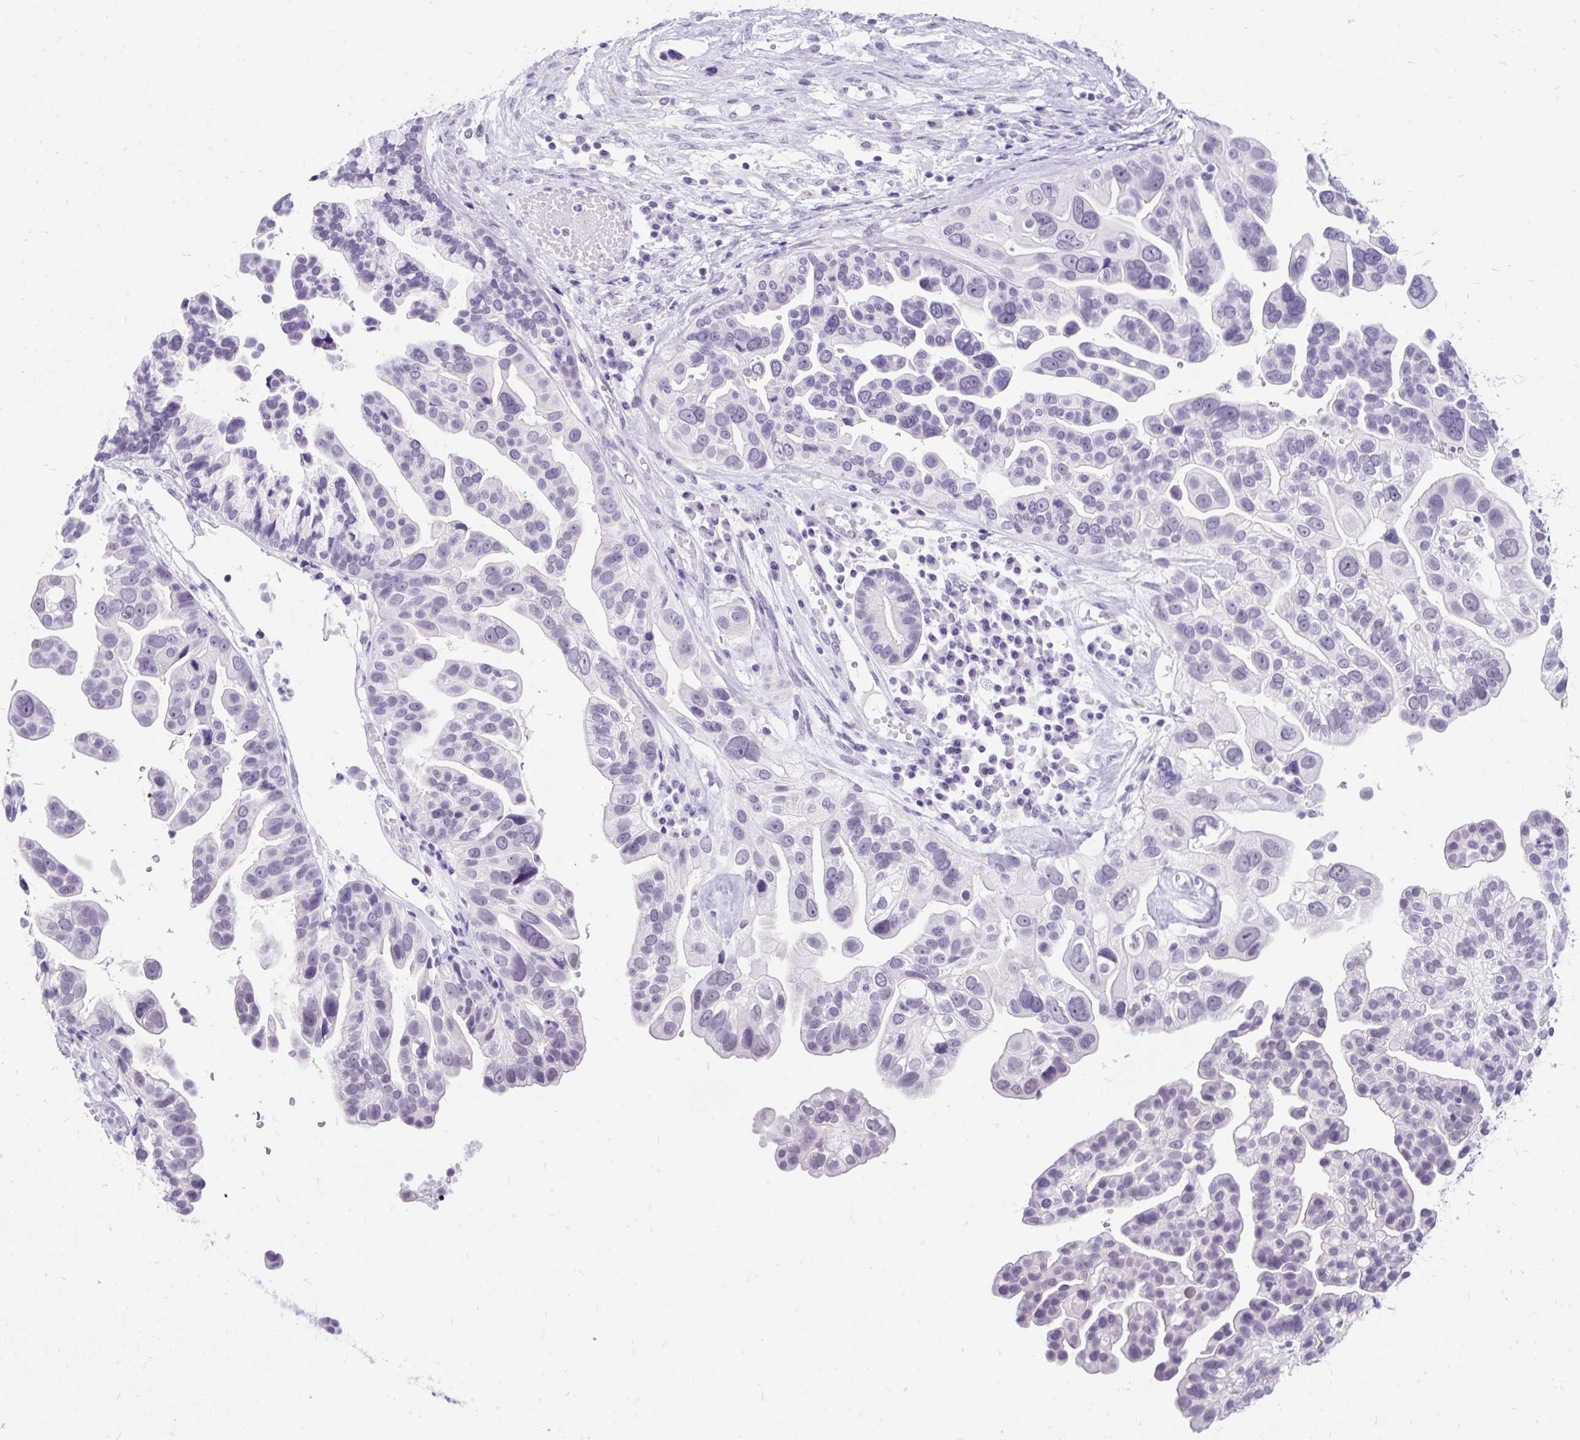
{"staining": {"intensity": "negative", "quantity": "none", "location": "none"}, "tissue": "ovarian cancer", "cell_type": "Tumor cells", "image_type": "cancer", "snomed": [{"axis": "morphology", "description": "Cystadenocarcinoma, serous, NOS"}, {"axis": "topography", "description": "Ovary"}], "caption": "Tumor cells show no significant protein positivity in ovarian serous cystadenocarcinoma.", "gene": "SCGB1A1", "patient": {"sex": "female", "age": 56}}